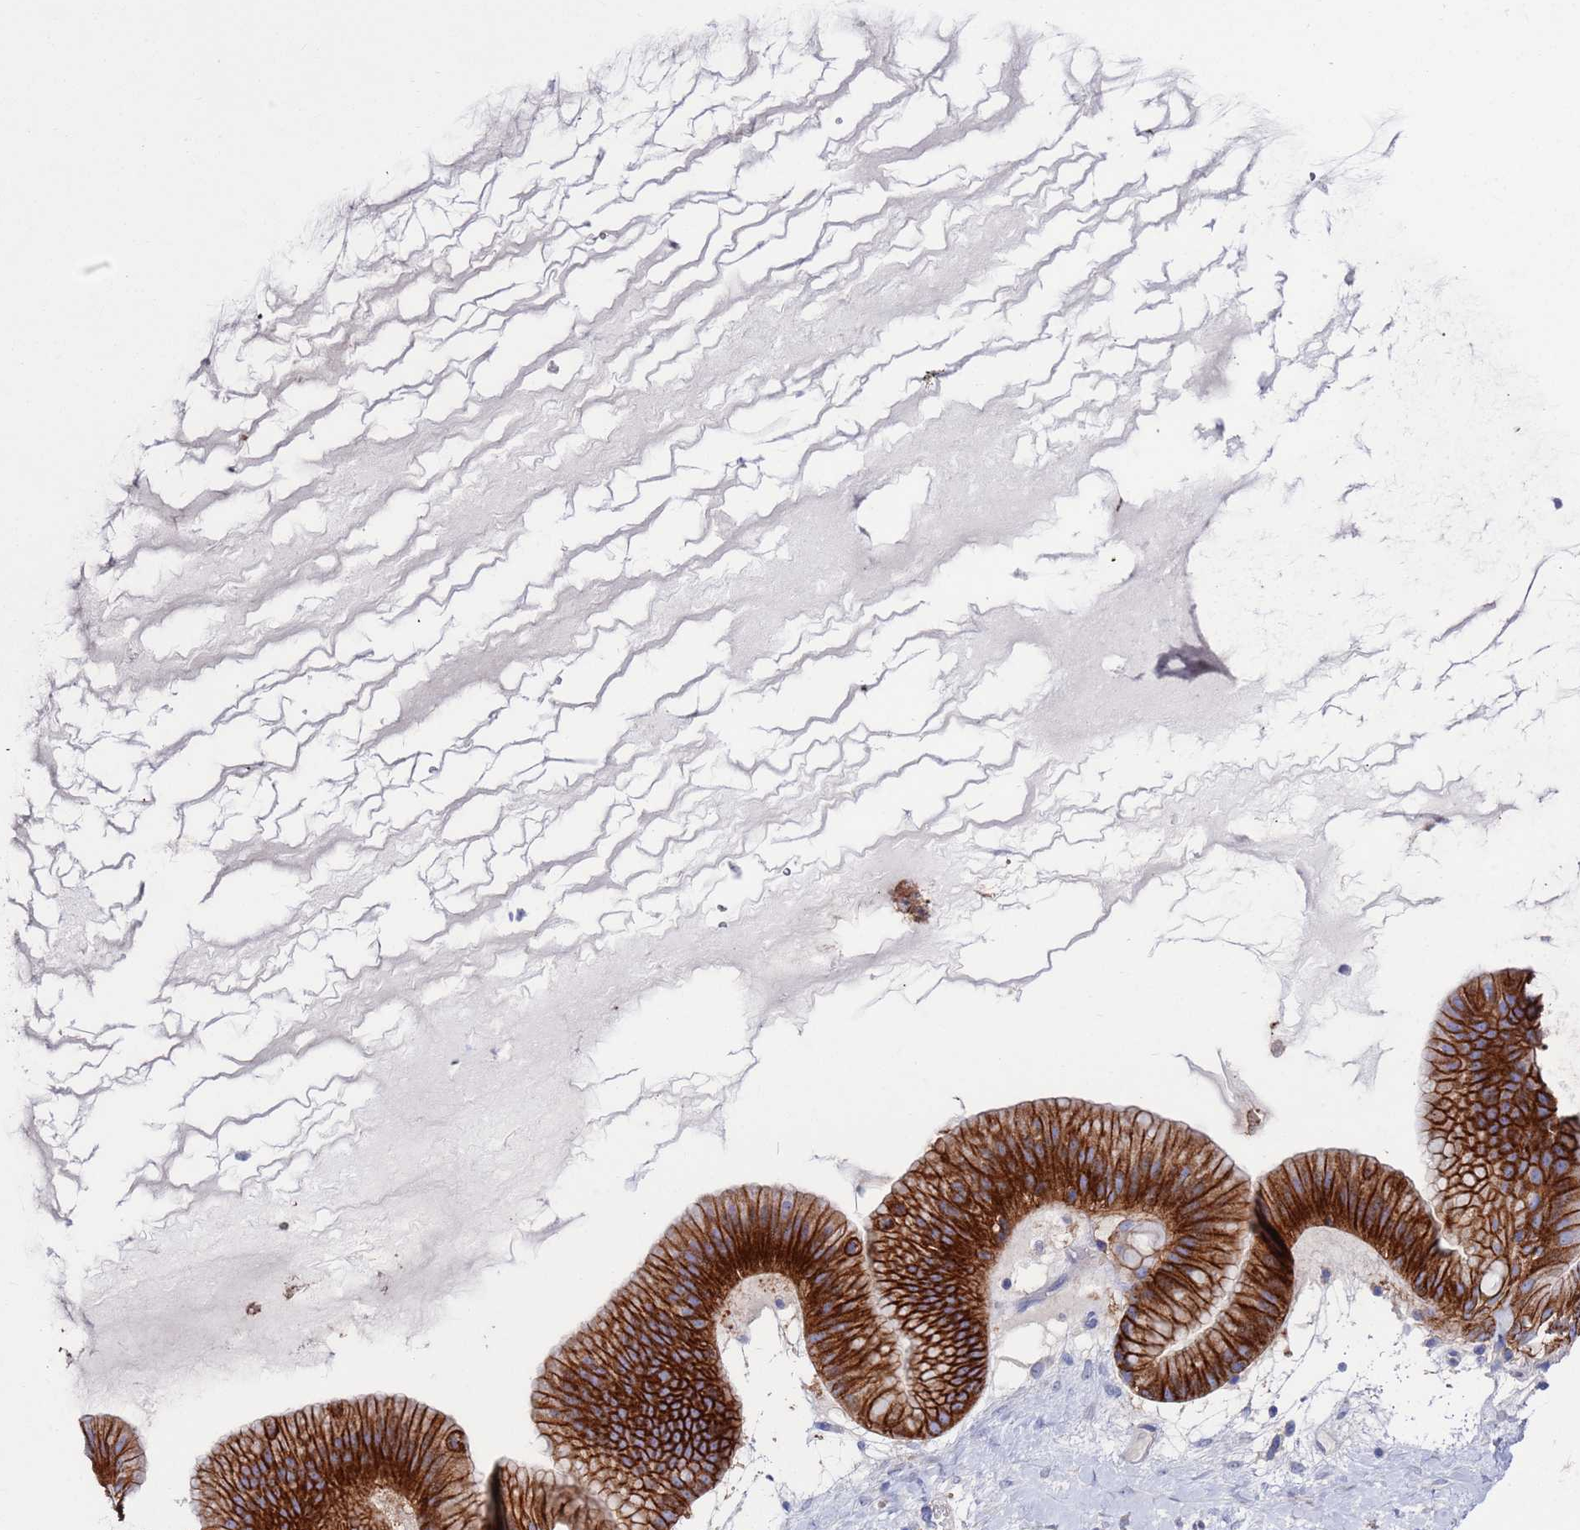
{"staining": {"intensity": "strong", "quantity": ">75%", "location": "cytoplasmic/membranous"}, "tissue": "ovarian cancer", "cell_type": "Tumor cells", "image_type": "cancer", "snomed": [{"axis": "morphology", "description": "Cystadenocarcinoma, mucinous, NOS"}, {"axis": "topography", "description": "Ovary"}], "caption": "The immunohistochemical stain shows strong cytoplasmic/membranous expression in tumor cells of ovarian cancer tissue. Using DAB (3,3'-diaminobenzidine) (brown) and hematoxylin (blue) stains, captured at high magnification using brightfield microscopy.", "gene": "KRTCAP3", "patient": {"sex": "female", "age": 61}}